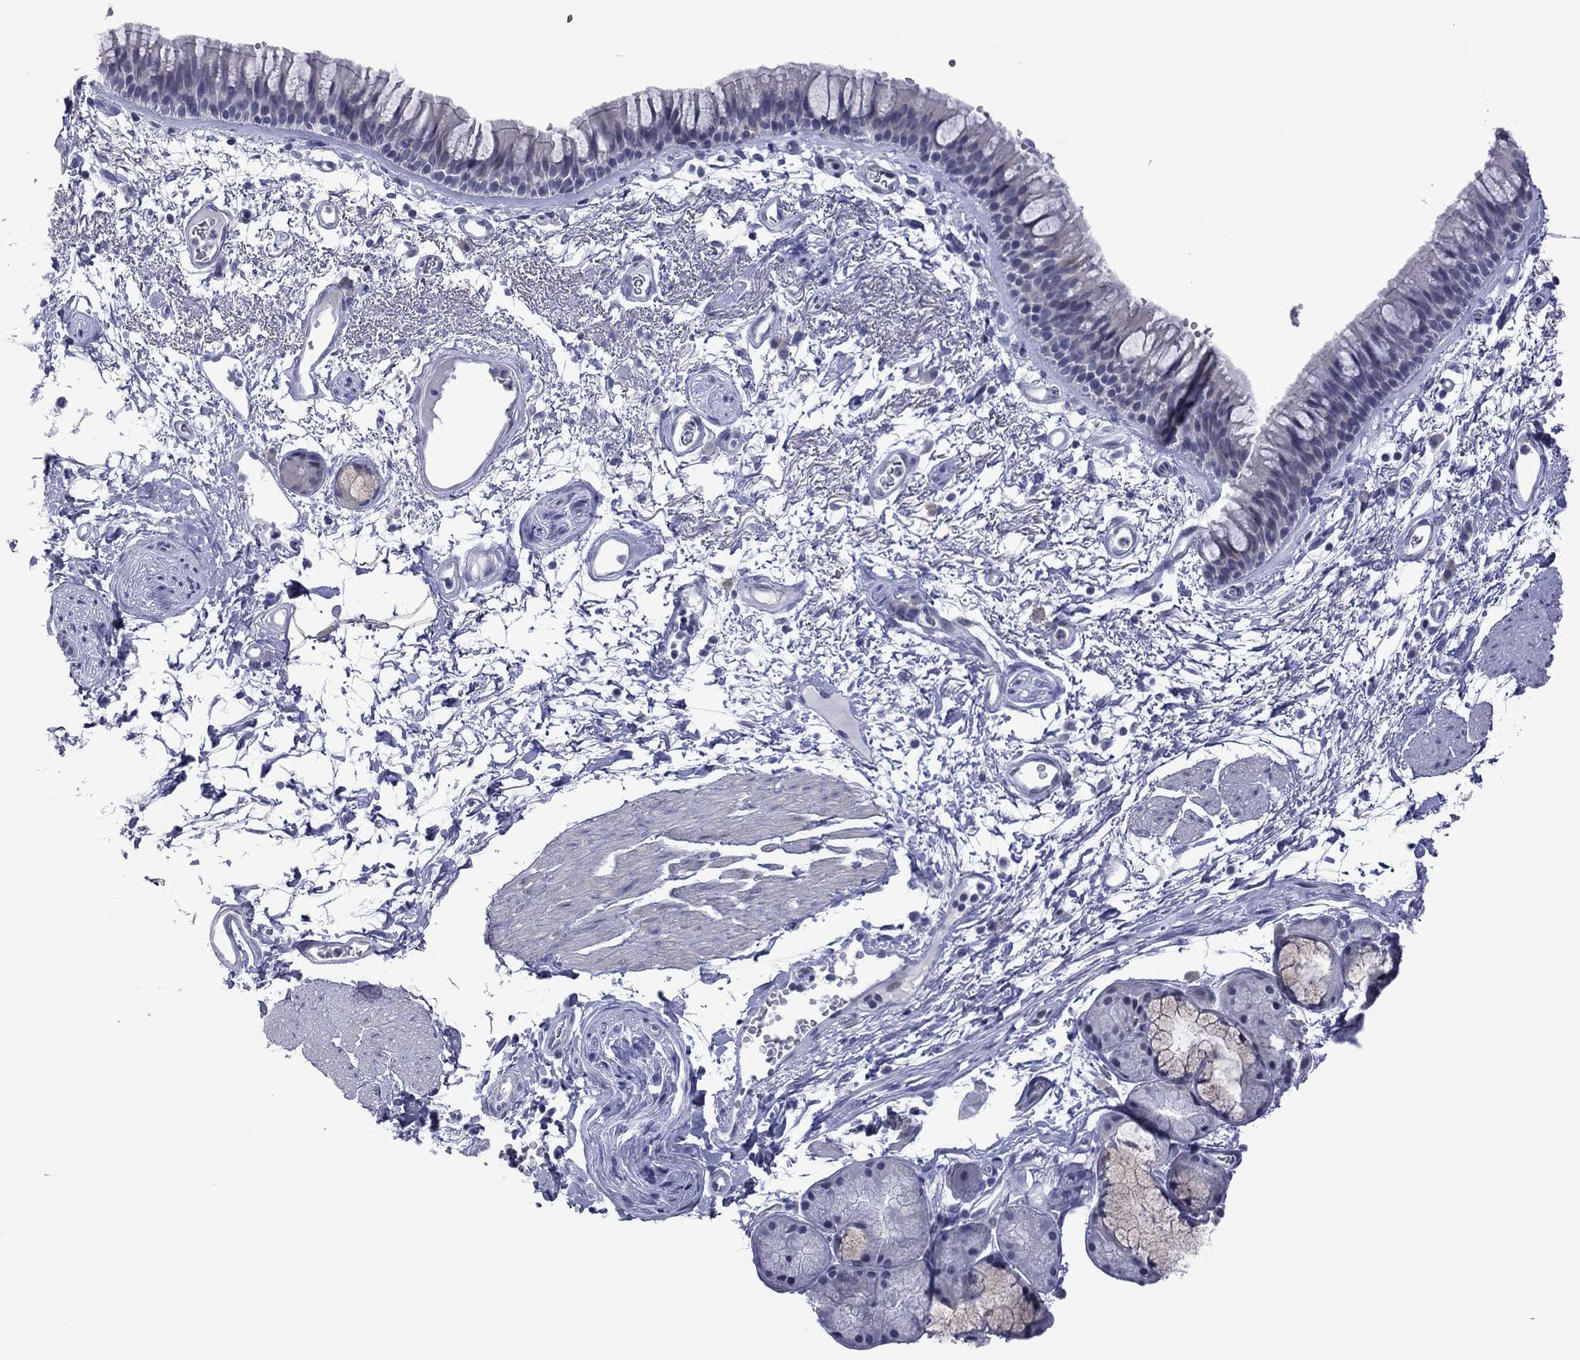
{"staining": {"intensity": "negative", "quantity": "none", "location": "none"}, "tissue": "bronchus", "cell_type": "Respiratory epithelial cells", "image_type": "normal", "snomed": [{"axis": "morphology", "description": "Normal tissue, NOS"}, {"axis": "topography", "description": "Cartilage tissue"}, {"axis": "topography", "description": "Bronchus"}], "caption": "Immunohistochemistry (IHC) histopathology image of normal human bronchus stained for a protein (brown), which shows no positivity in respiratory epithelial cells.", "gene": "POU5F2", "patient": {"sex": "male", "age": 66}}